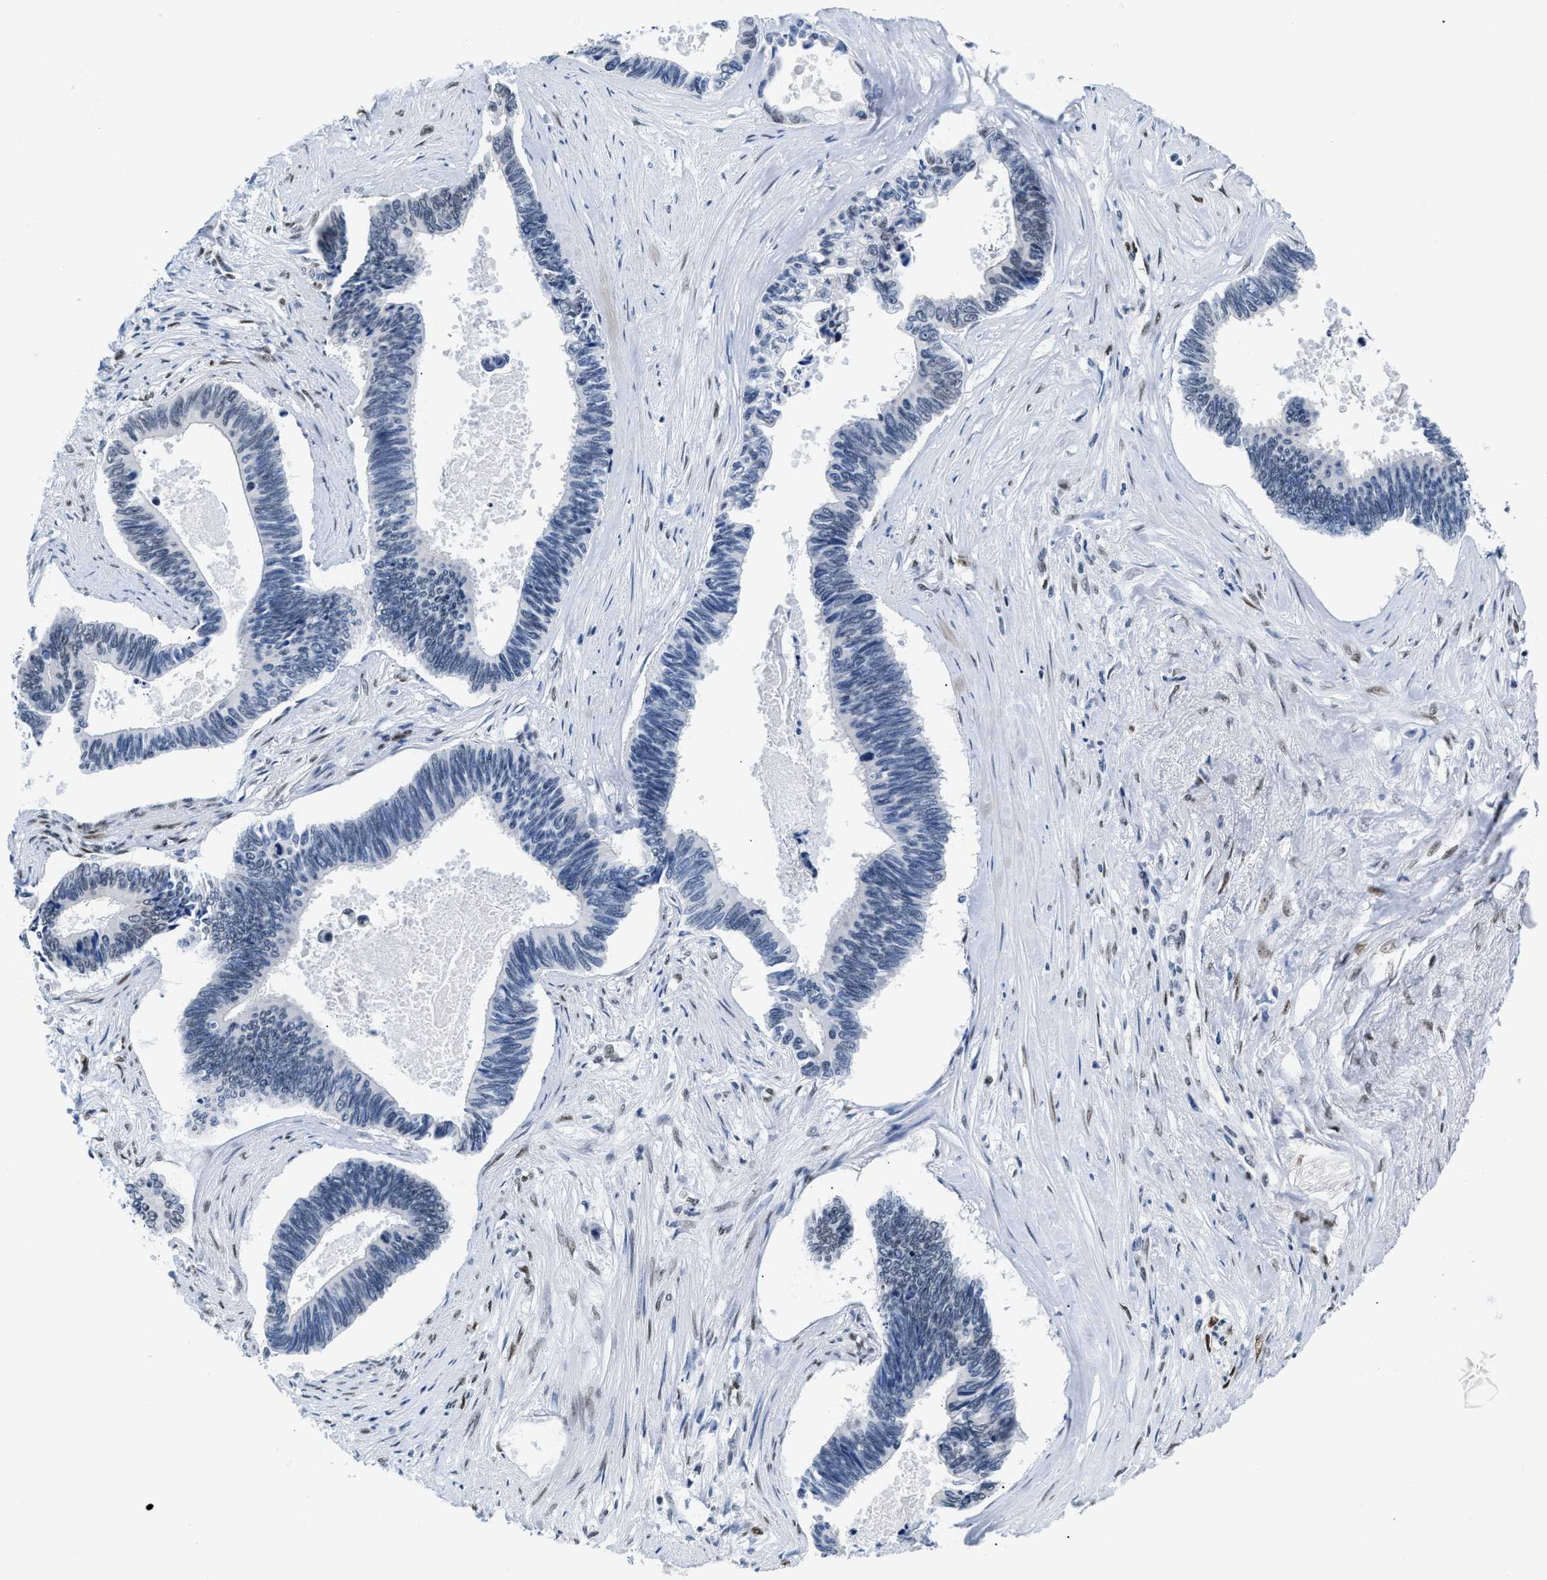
{"staining": {"intensity": "moderate", "quantity": "<25%", "location": "nuclear"}, "tissue": "pancreatic cancer", "cell_type": "Tumor cells", "image_type": "cancer", "snomed": [{"axis": "morphology", "description": "Adenocarcinoma, NOS"}, {"axis": "topography", "description": "Pancreas"}], "caption": "Pancreatic adenocarcinoma was stained to show a protein in brown. There is low levels of moderate nuclear positivity in about <25% of tumor cells.", "gene": "CTBP1", "patient": {"sex": "female", "age": 70}}